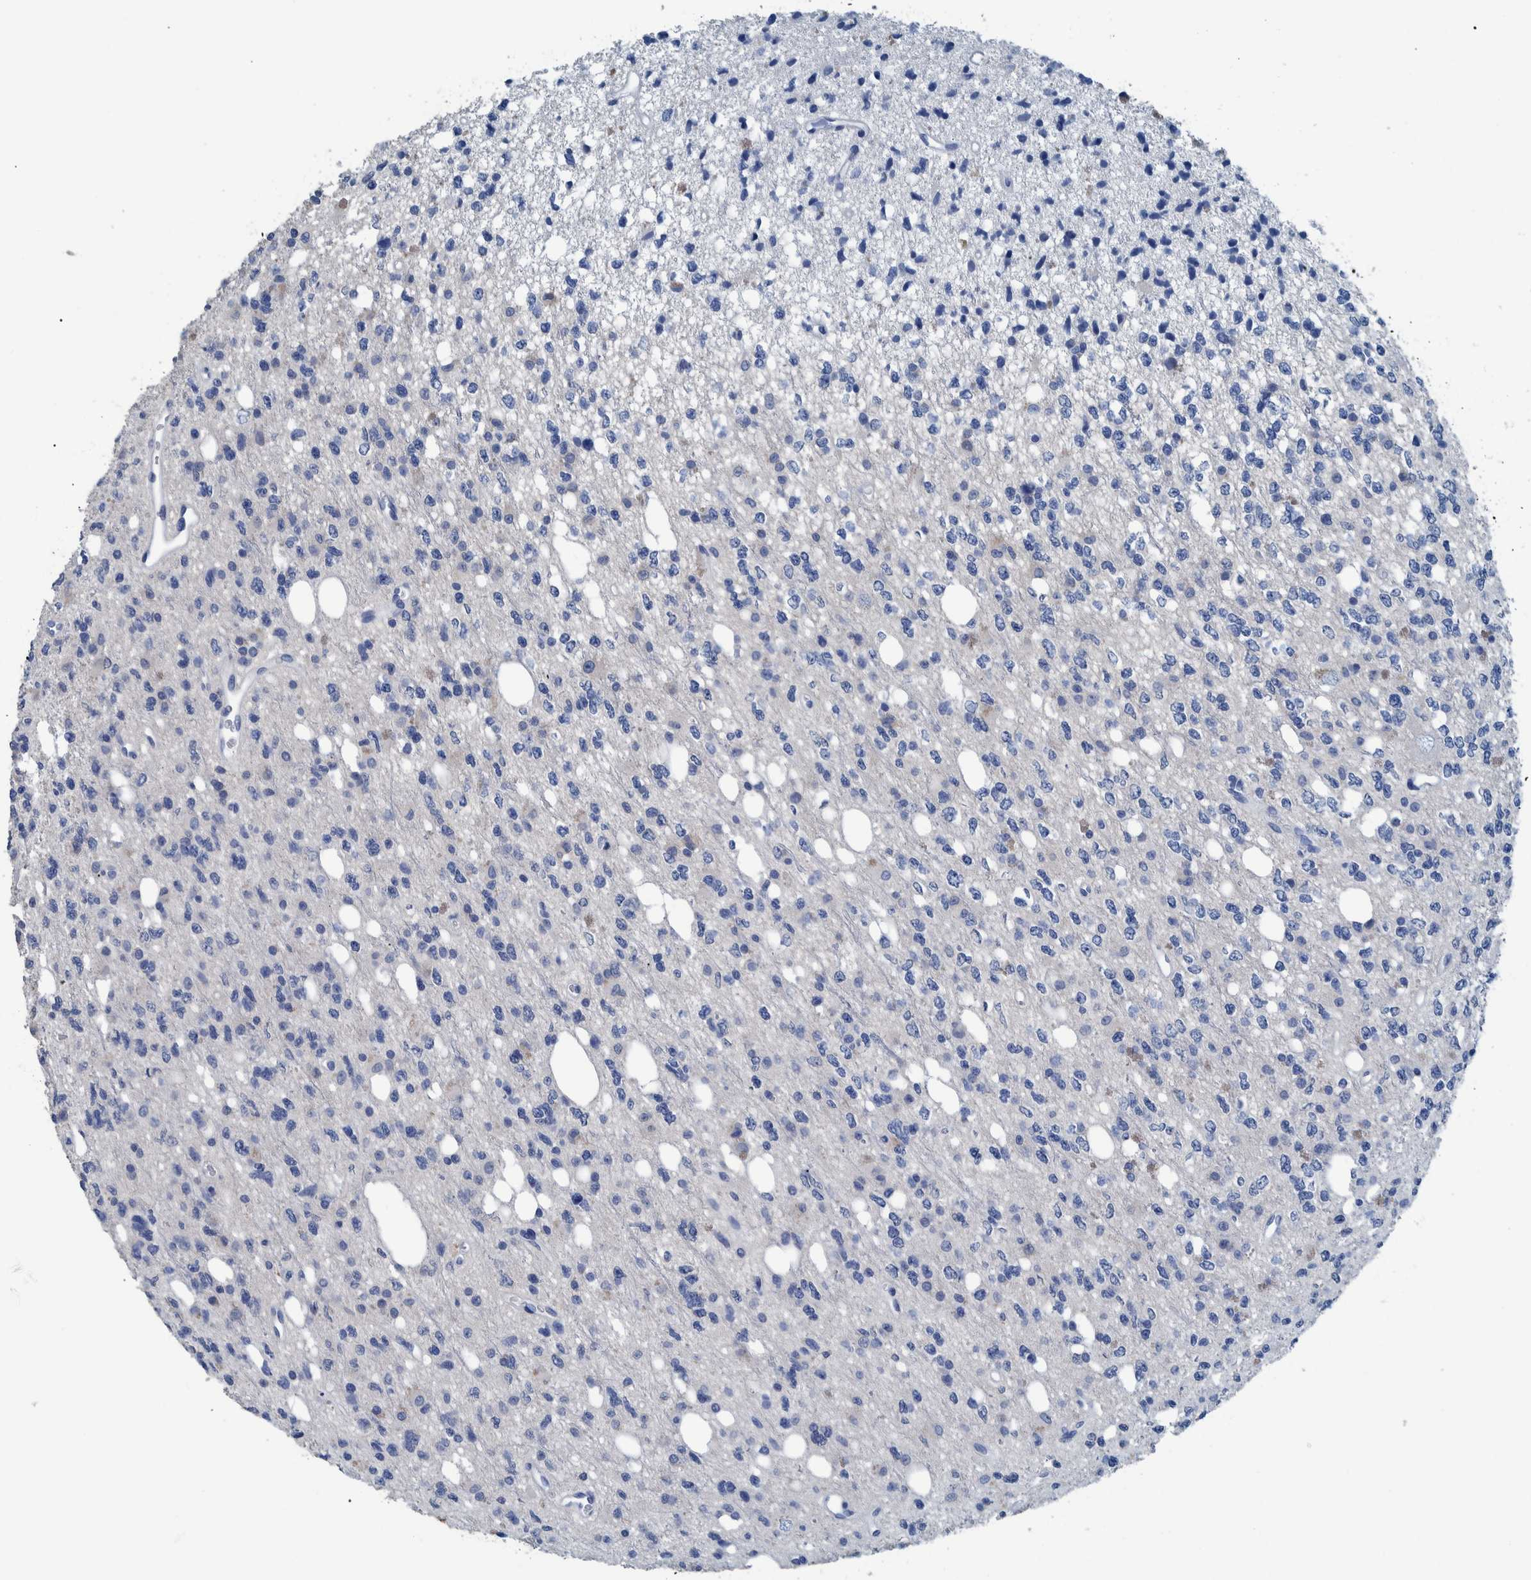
{"staining": {"intensity": "negative", "quantity": "none", "location": "none"}, "tissue": "glioma", "cell_type": "Tumor cells", "image_type": "cancer", "snomed": [{"axis": "morphology", "description": "Glioma, malignant, High grade"}, {"axis": "topography", "description": "Brain"}], "caption": "Human glioma stained for a protein using IHC displays no expression in tumor cells.", "gene": "IDO1", "patient": {"sex": "female", "age": 62}}